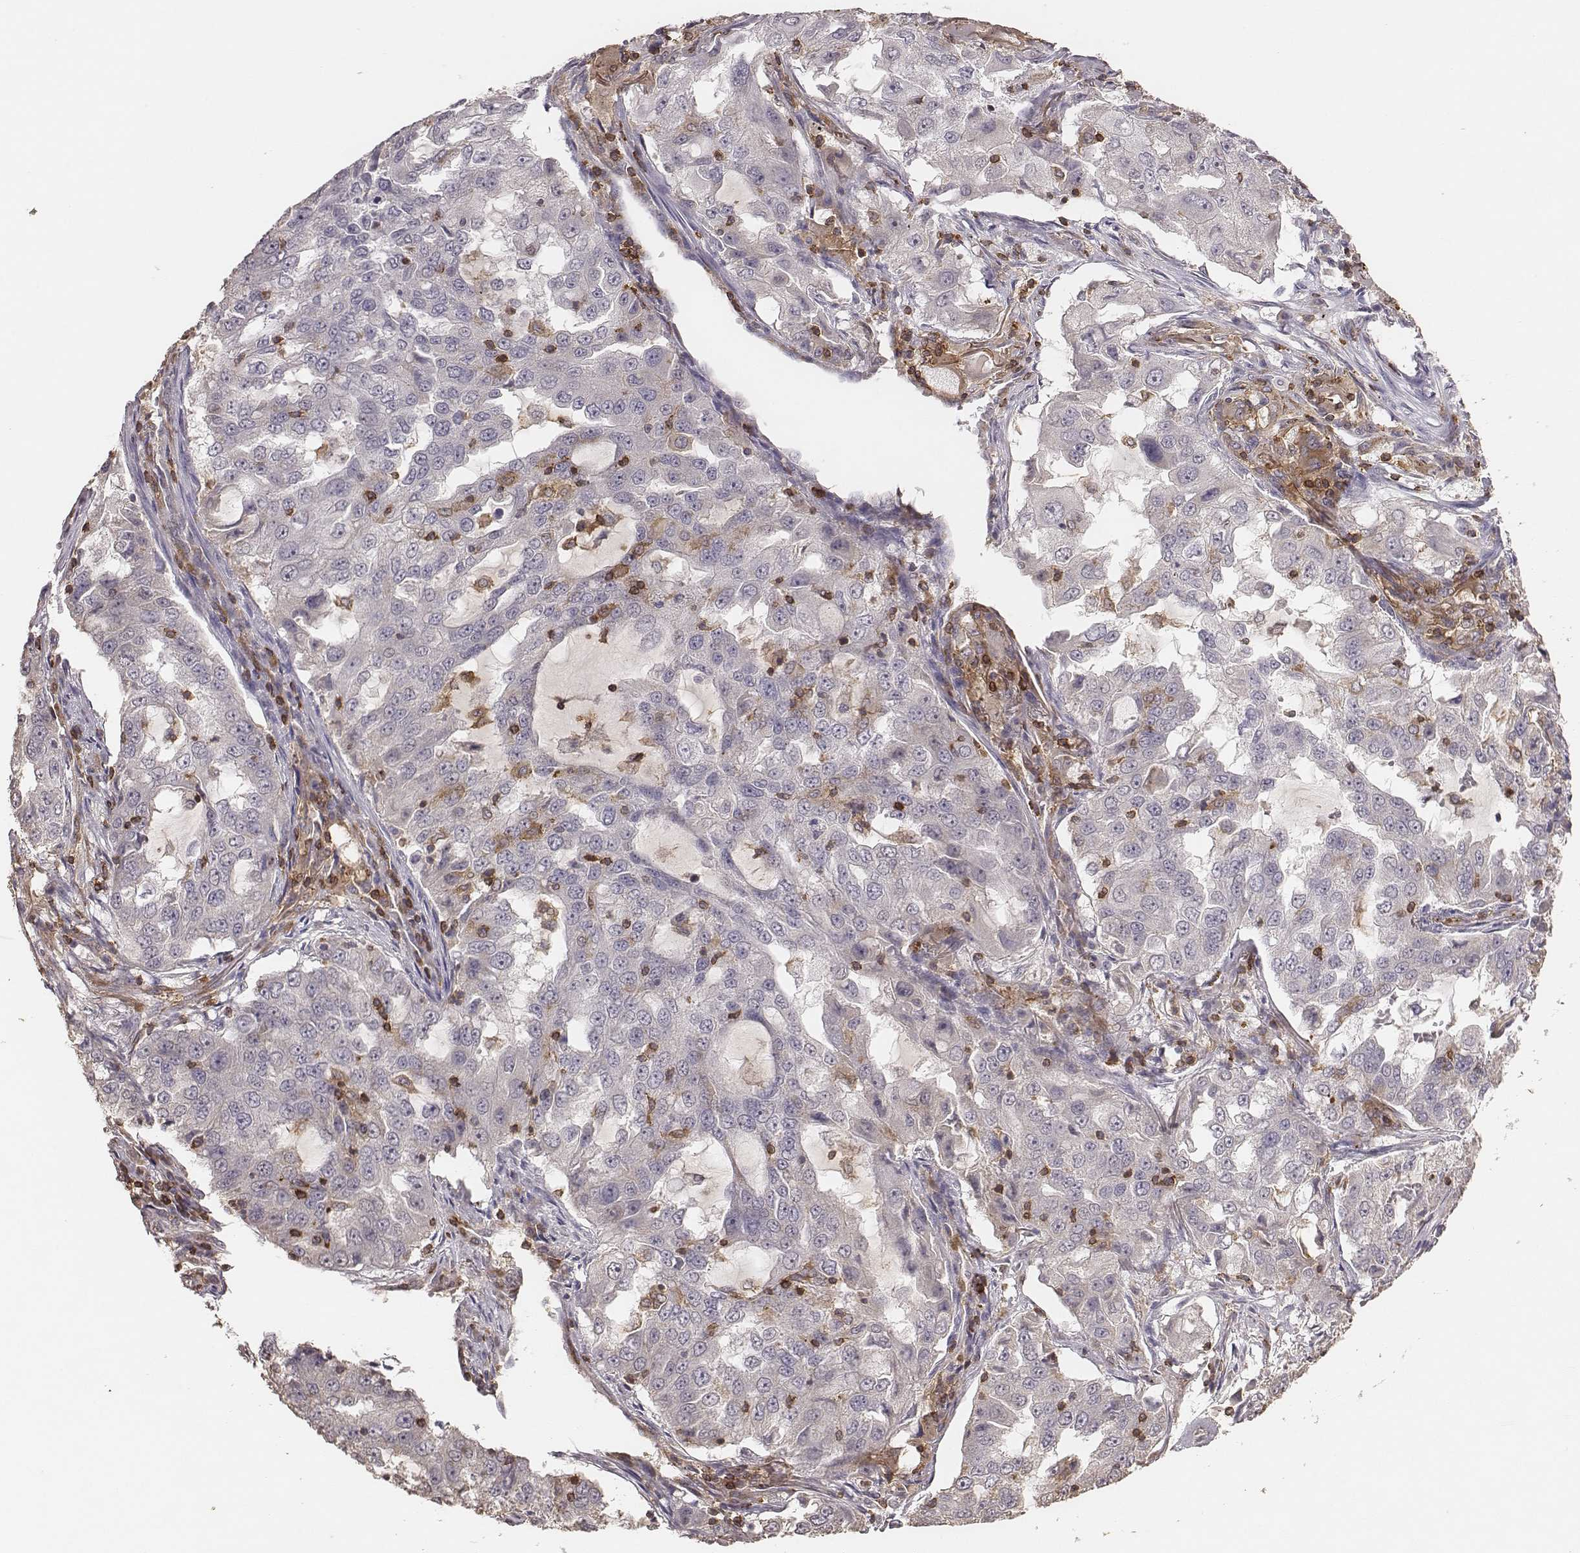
{"staining": {"intensity": "negative", "quantity": "none", "location": "none"}, "tissue": "lung cancer", "cell_type": "Tumor cells", "image_type": "cancer", "snomed": [{"axis": "morphology", "description": "Adenocarcinoma, NOS"}, {"axis": "topography", "description": "Lung"}], "caption": "The immunohistochemistry photomicrograph has no significant staining in tumor cells of adenocarcinoma (lung) tissue.", "gene": "PILRA", "patient": {"sex": "female", "age": 61}}